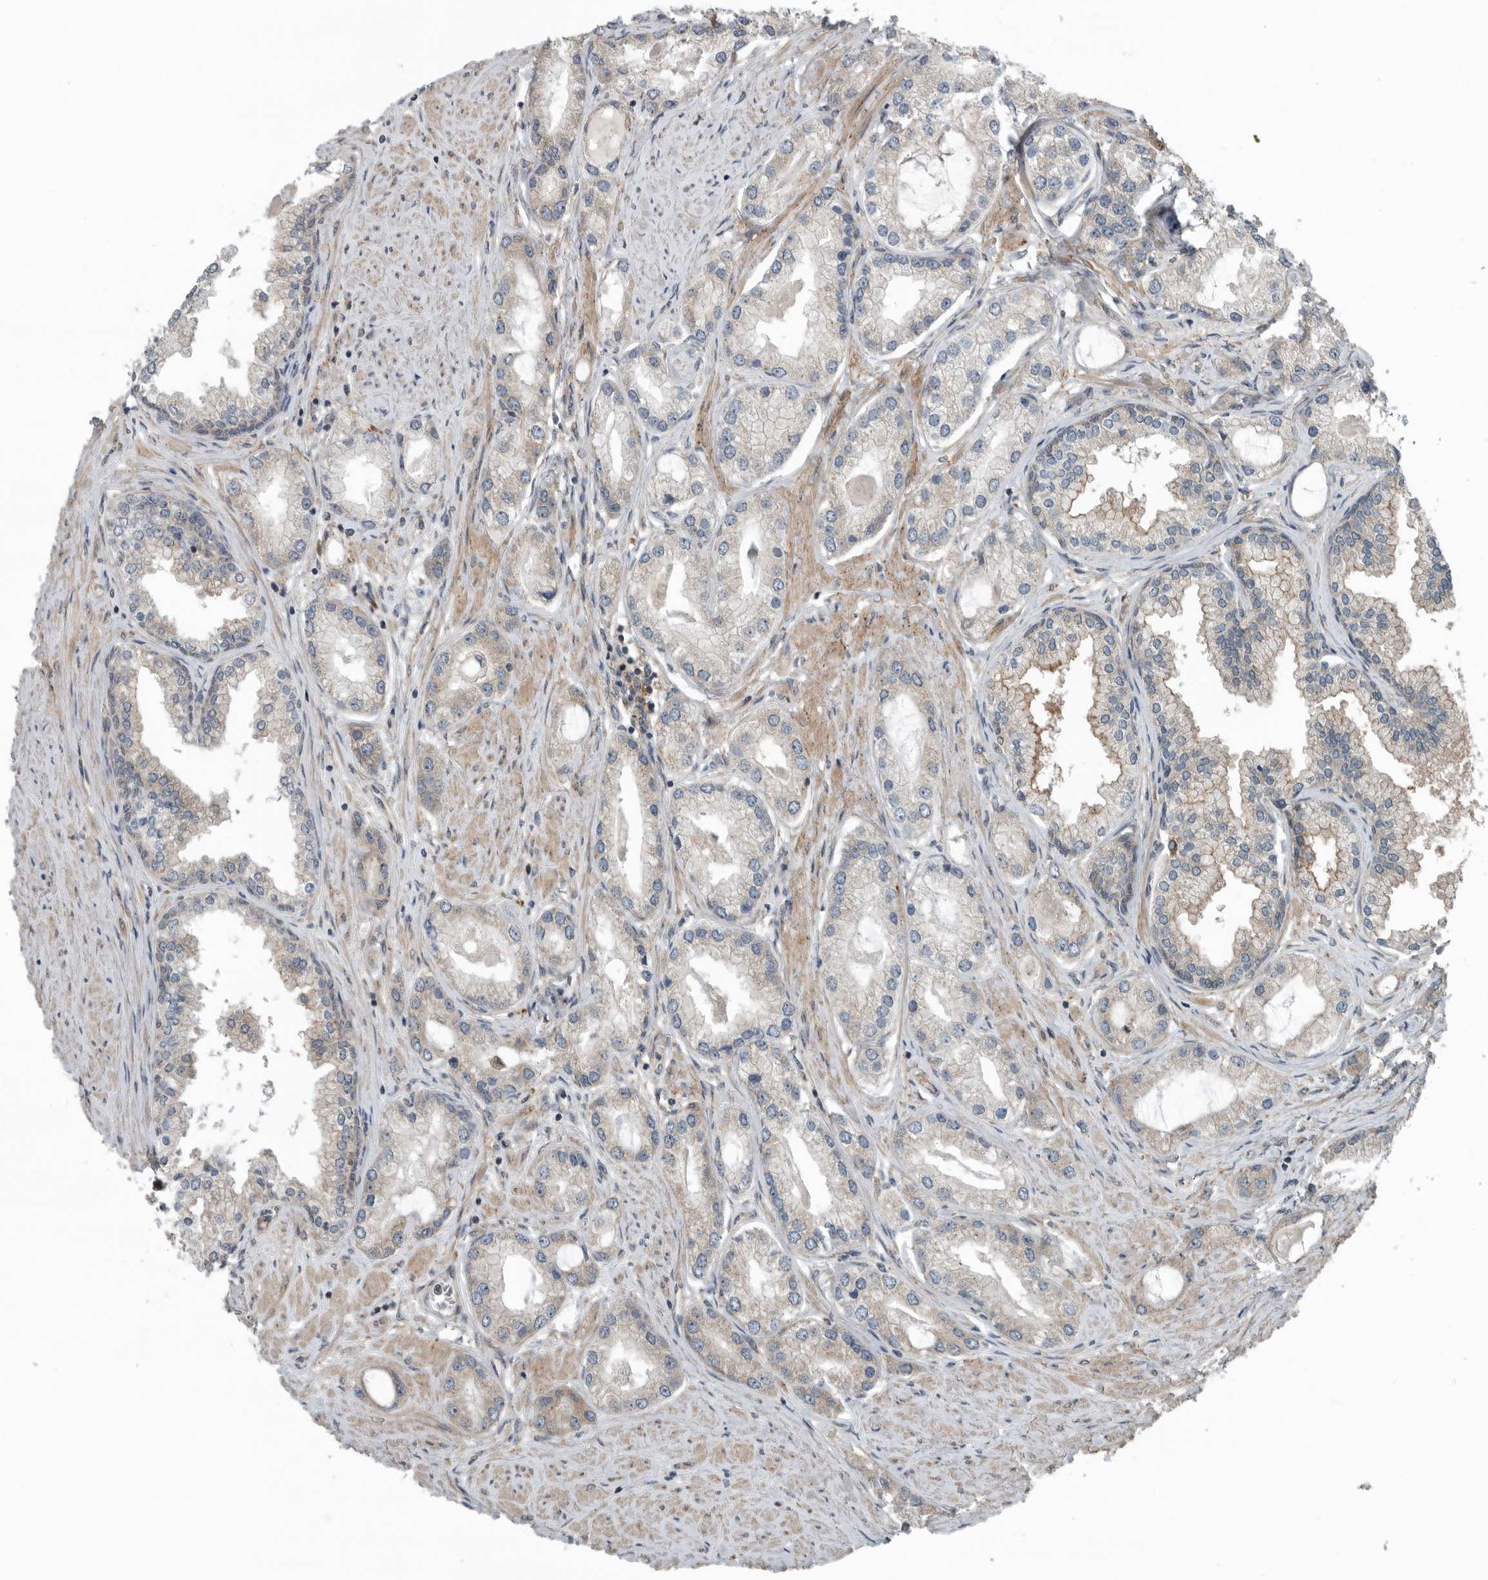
{"staining": {"intensity": "negative", "quantity": "none", "location": "none"}, "tissue": "prostate cancer", "cell_type": "Tumor cells", "image_type": "cancer", "snomed": [{"axis": "morphology", "description": "Adenocarcinoma, Low grade"}, {"axis": "topography", "description": "Prostate"}], "caption": "Tumor cells show no significant protein positivity in prostate adenocarcinoma (low-grade).", "gene": "AMFR", "patient": {"sex": "male", "age": 62}}